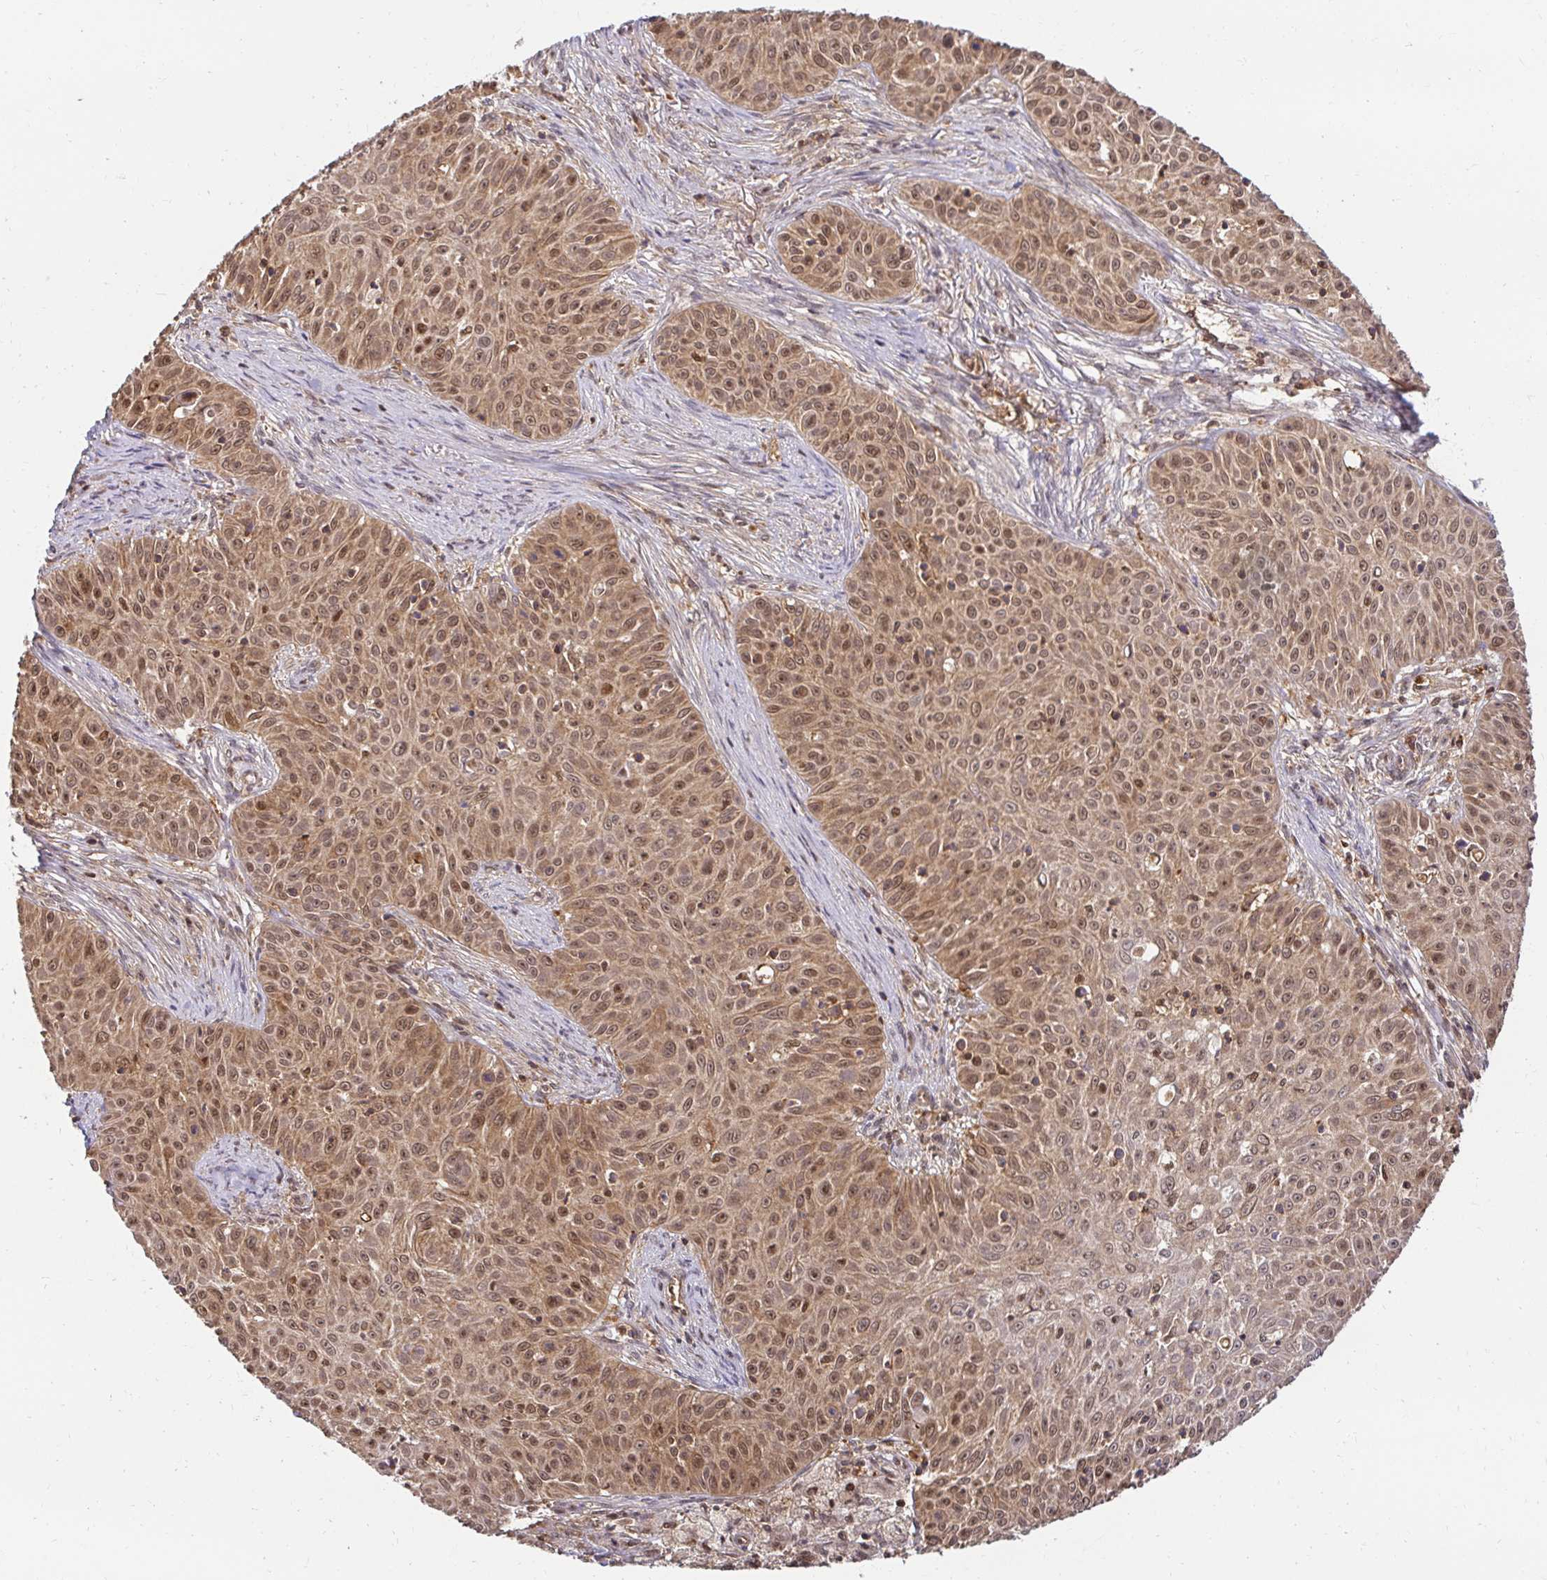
{"staining": {"intensity": "moderate", "quantity": ">75%", "location": "cytoplasmic/membranous,nuclear"}, "tissue": "skin cancer", "cell_type": "Tumor cells", "image_type": "cancer", "snomed": [{"axis": "morphology", "description": "Squamous cell carcinoma, NOS"}, {"axis": "topography", "description": "Skin"}], "caption": "Skin cancer (squamous cell carcinoma) stained with a brown dye exhibits moderate cytoplasmic/membranous and nuclear positive positivity in about >75% of tumor cells.", "gene": "PSMA4", "patient": {"sex": "male", "age": 82}}